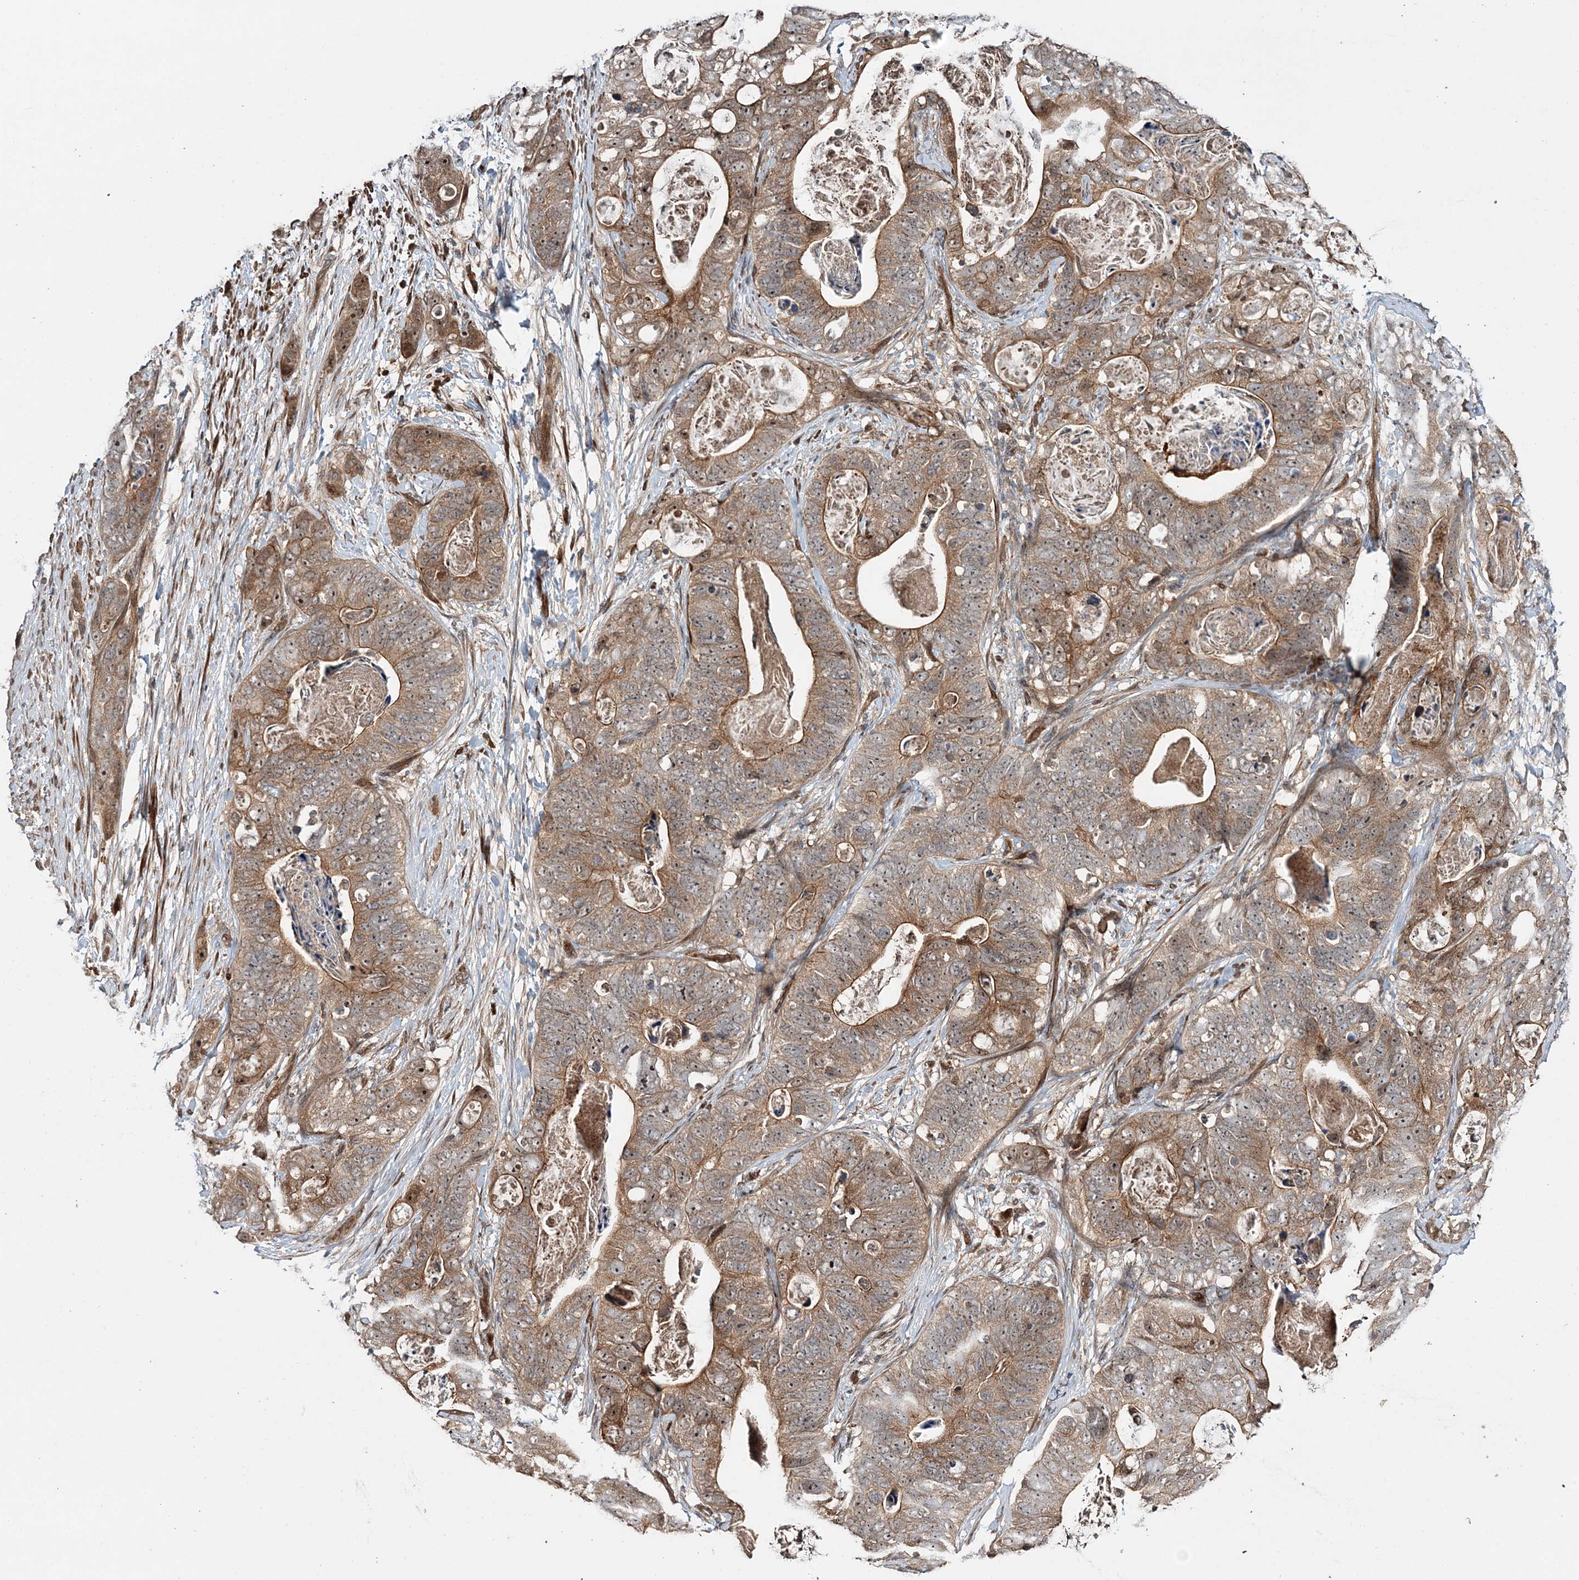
{"staining": {"intensity": "moderate", "quantity": ">75%", "location": "cytoplasmic/membranous,nuclear"}, "tissue": "stomach cancer", "cell_type": "Tumor cells", "image_type": "cancer", "snomed": [{"axis": "morphology", "description": "Adenocarcinoma, NOS"}, {"axis": "topography", "description": "Stomach"}], "caption": "The histopathology image shows a brown stain indicating the presence of a protein in the cytoplasmic/membranous and nuclear of tumor cells in stomach cancer.", "gene": "UBTD2", "patient": {"sex": "female", "age": 89}}